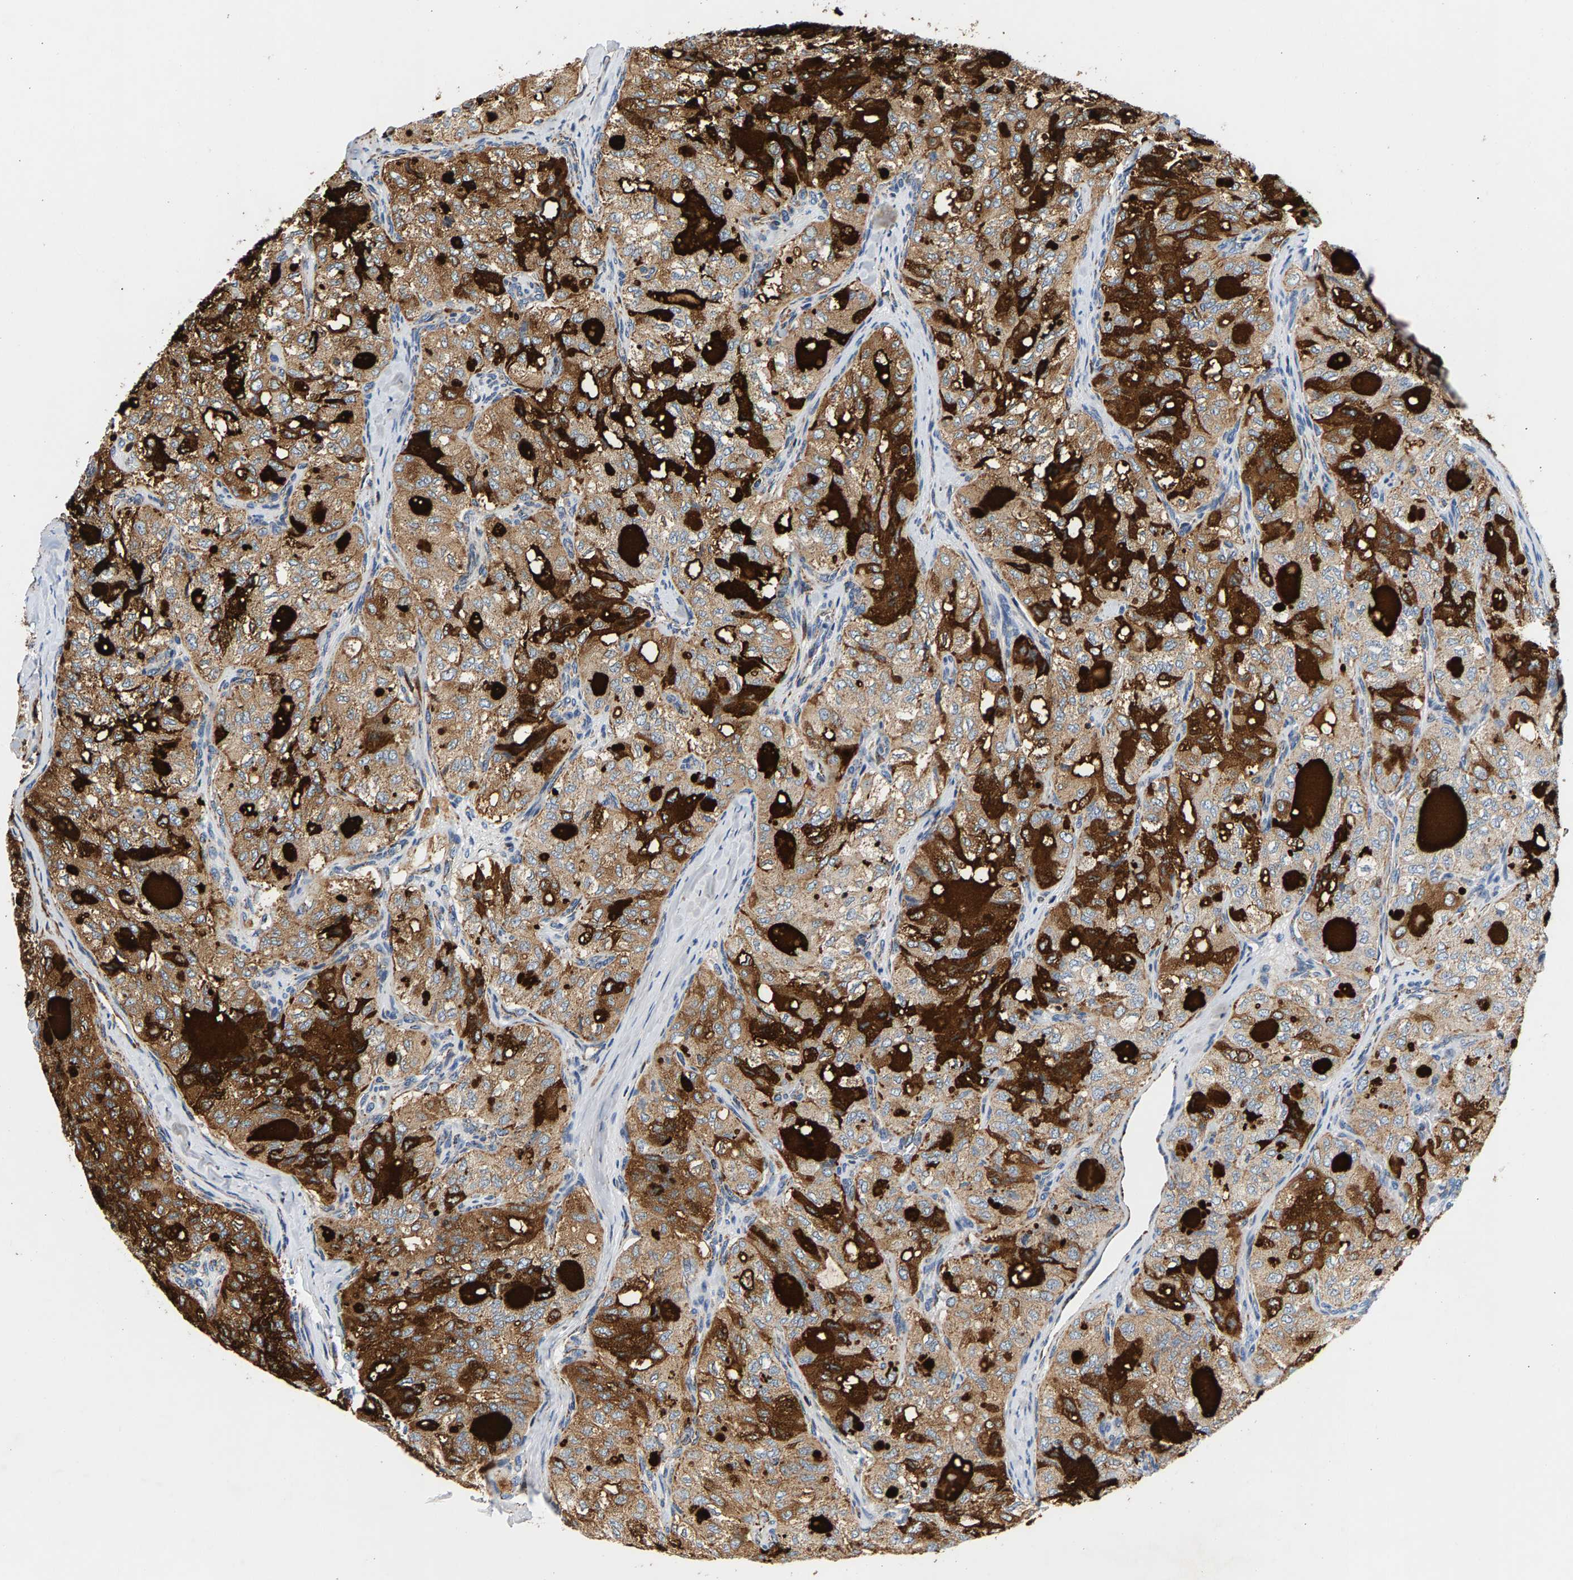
{"staining": {"intensity": "moderate", "quantity": ">75%", "location": "cytoplasmic/membranous"}, "tissue": "thyroid cancer", "cell_type": "Tumor cells", "image_type": "cancer", "snomed": [{"axis": "morphology", "description": "Follicular adenoma carcinoma, NOS"}, {"axis": "topography", "description": "Thyroid gland"}], "caption": "DAB immunohistochemical staining of human thyroid cancer (follicular adenoma carcinoma) displays moderate cytoplasmic/membranous protein expression in about >75% of tumor cells.", "gene": "PDE1A", "patient": {"sex": "male", "age": 75}}